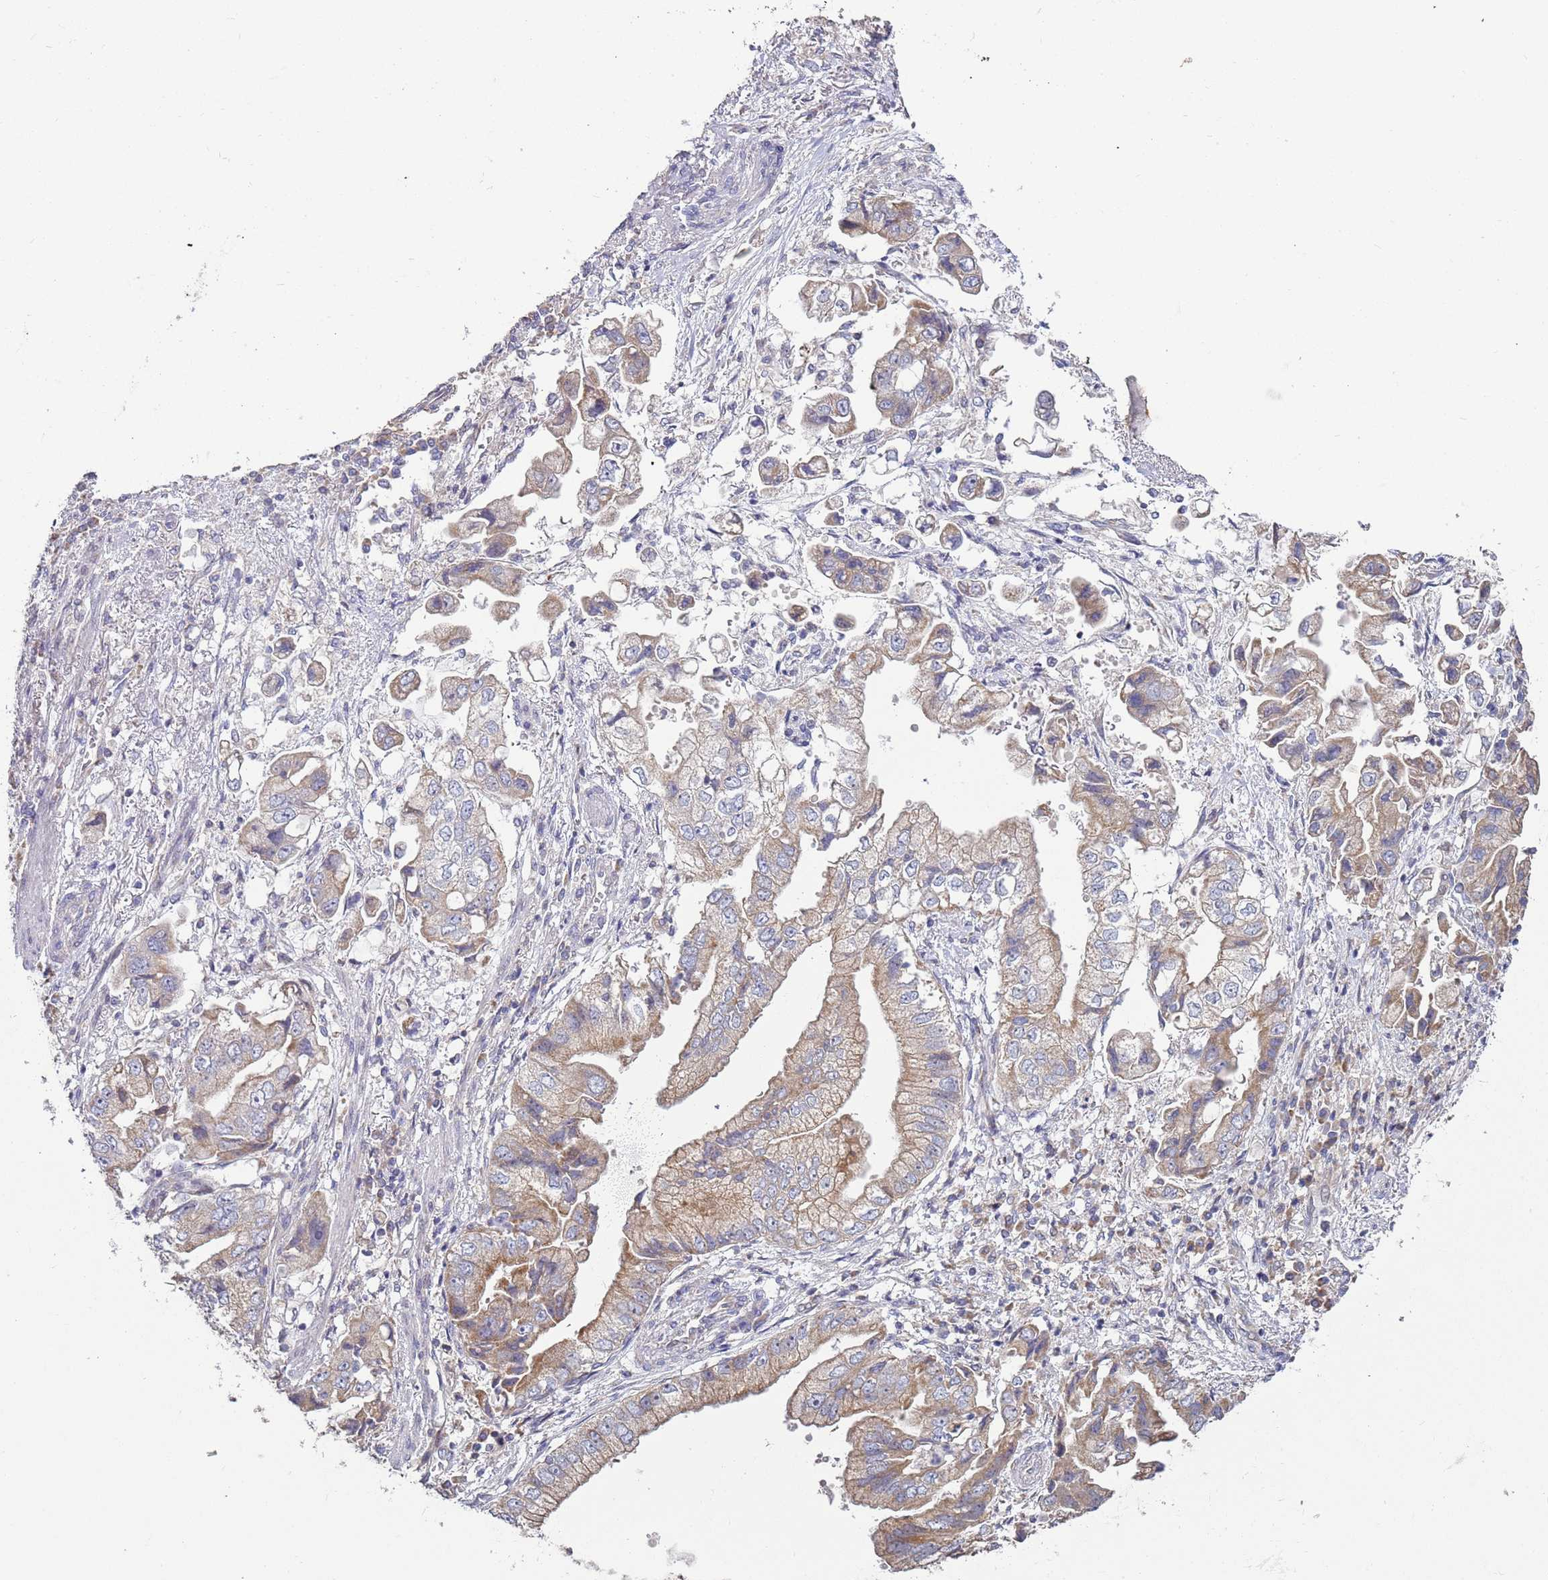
{"staining": {"intensity": "moderate", "quantity": "25%-75%", "location": "cytoplasmic/membranous"}, "tissue": "stomach cancer", "cell_type": "Tumor cells", "image_type": "cancer", "snomed": [{"axis": "morphology", "description": "Adenocarcinoma, NOS"}, {"axis": "topography", "description": "Stomach"}], "caption": "A micrograph of human adenocarcinoma (stomach) stained for a protein reveals moderate cytoplasmic/membranous brown staining in tumor cells.", "gene": "DIP2B", "patient": {"sex": "male", "age": 62}}